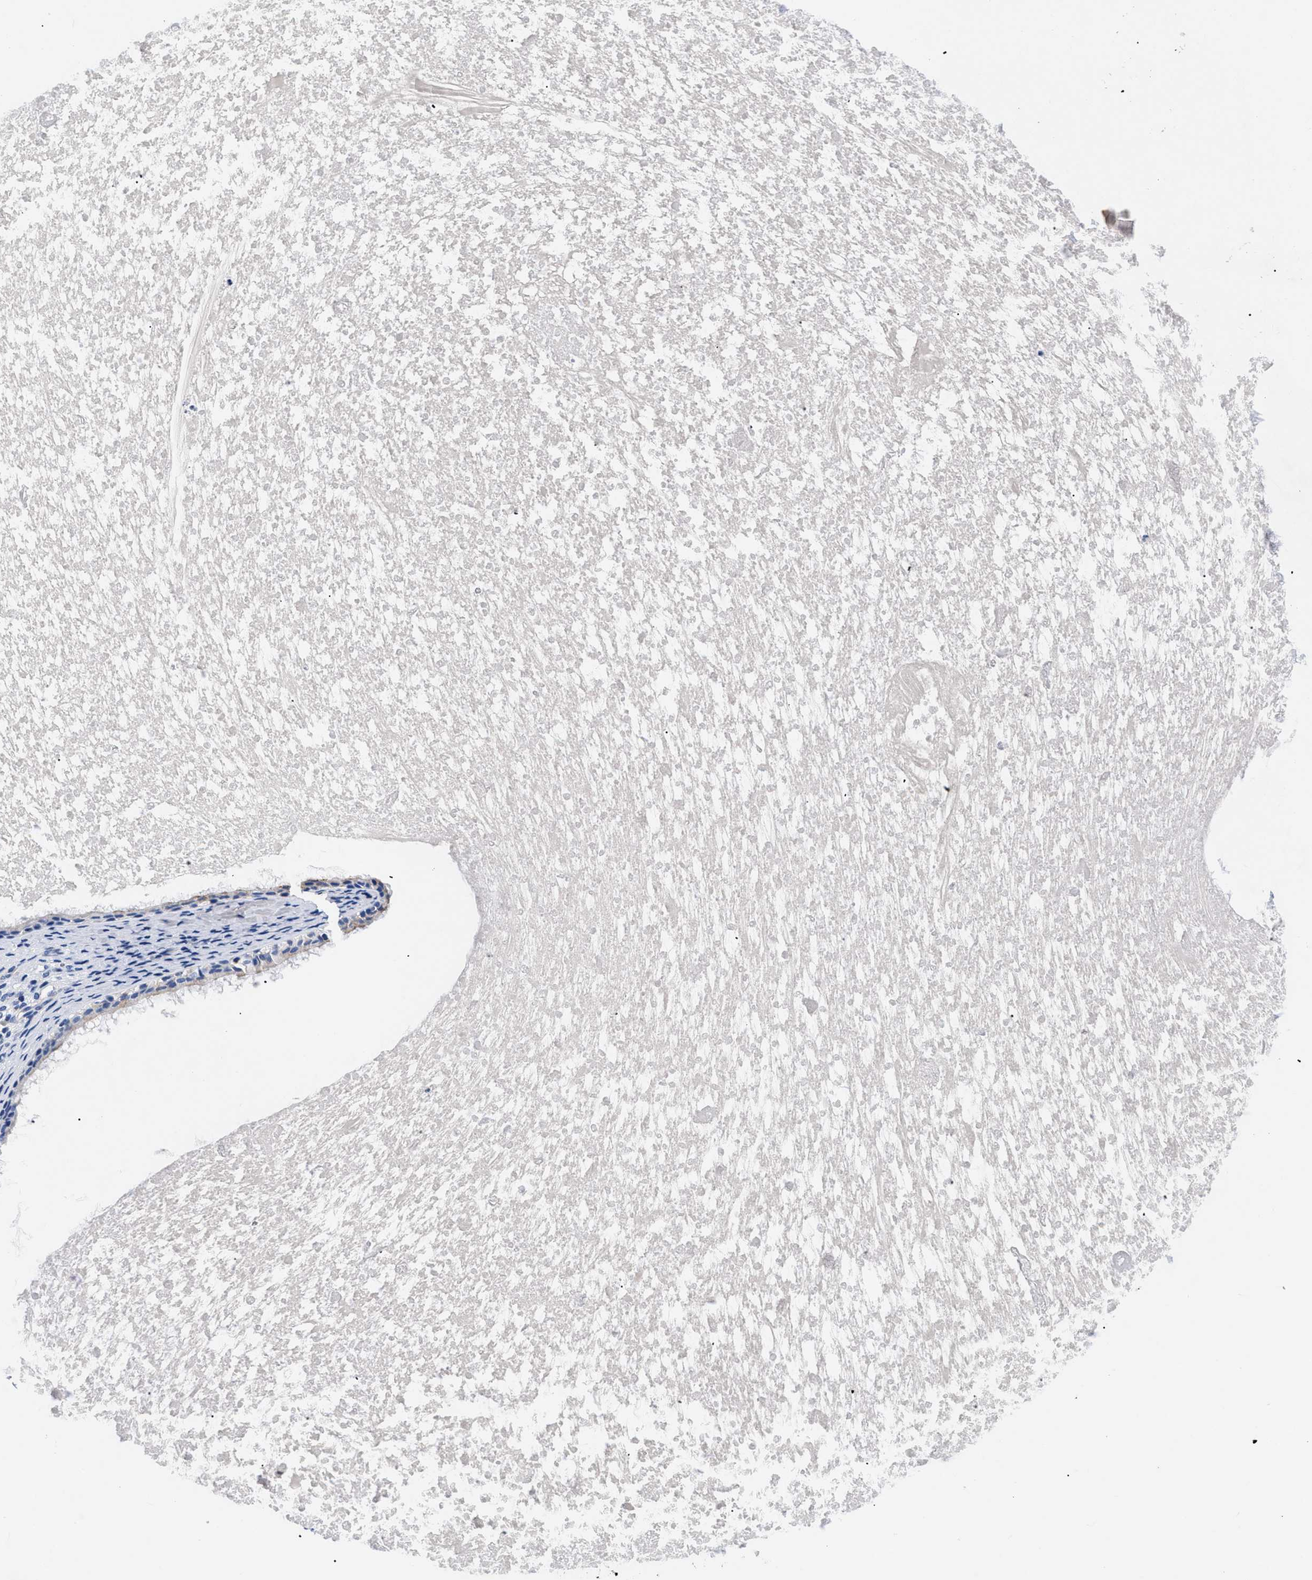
{"staining": {"intensity": "negative", "quantity": "none", "location": "none"}, "tissue": "nasopharynx", "cell_type": "Respiratory epithelial cells", "image_type": "normal", "snomed": [{"axis": "morphology", "description": "Normal tissue, NOS"}, {"axis": "topography", "description": "Nasopharynx"}], "caption": "Respiratory epithelial cells are negative for protein expression in normal human nasopharynx. (Immunohistochemistry, brightfield microscopy, high magnification).", "gene": "GPR149", "patient": {"sex": "male", "age": 22}}